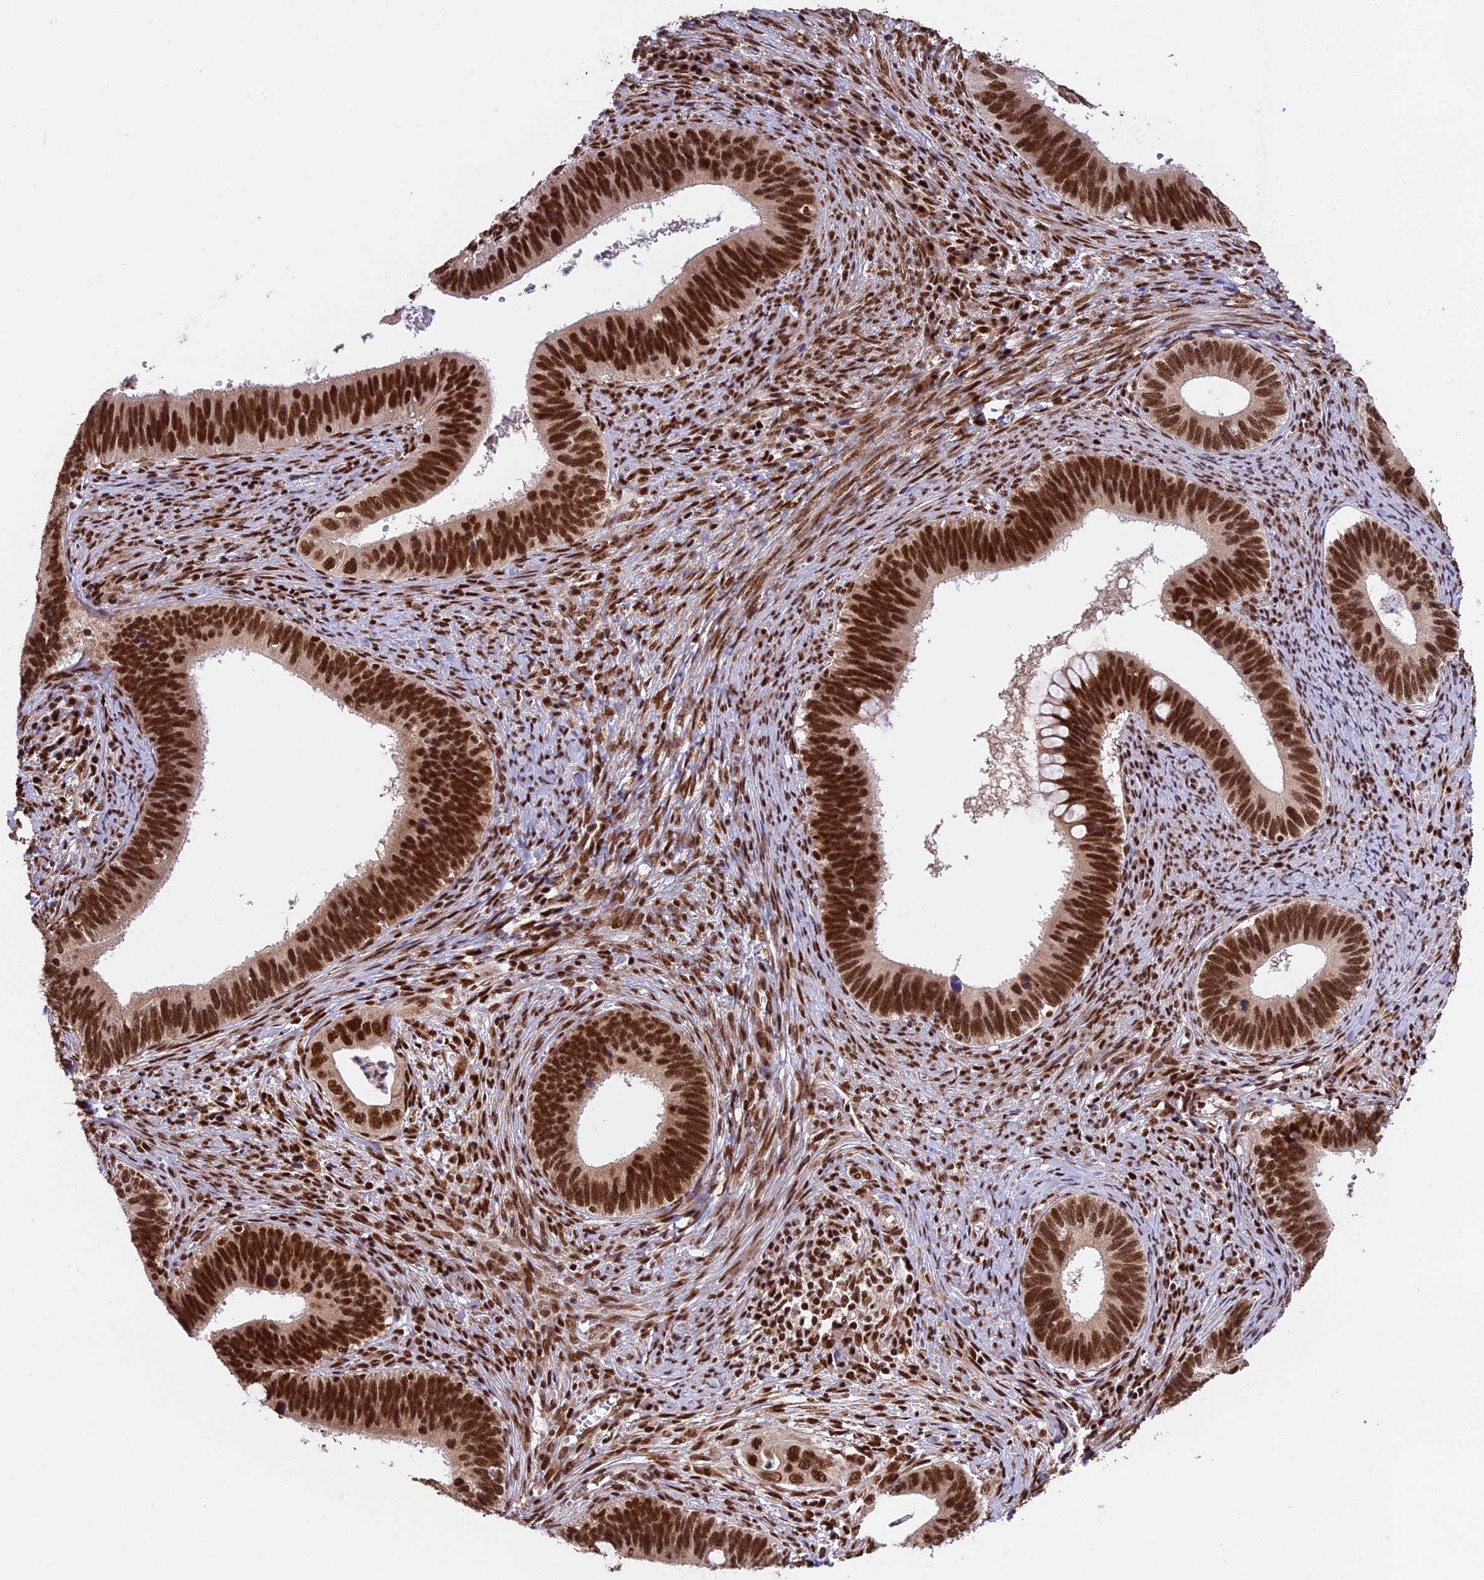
{"staining": {"intensity": "strong", "quantity": ">75%", "location": "nuclear"}, "tissue": "cervical cancer", "cell_type": "Tumor cells", "image_type": "cancer", "snomed": [{"axis": "morphology", "description": "Adenocarcinoma, NOS"}, {"axis": "topography", "description": "Cervix"}], "caption": "Cervical cancer stained with a brown dye exhibits strong nuclear positive expression in about >75% of tumor cells.", "gene": "RAMAC", "patient": {"sex": "female", "age": 42}}